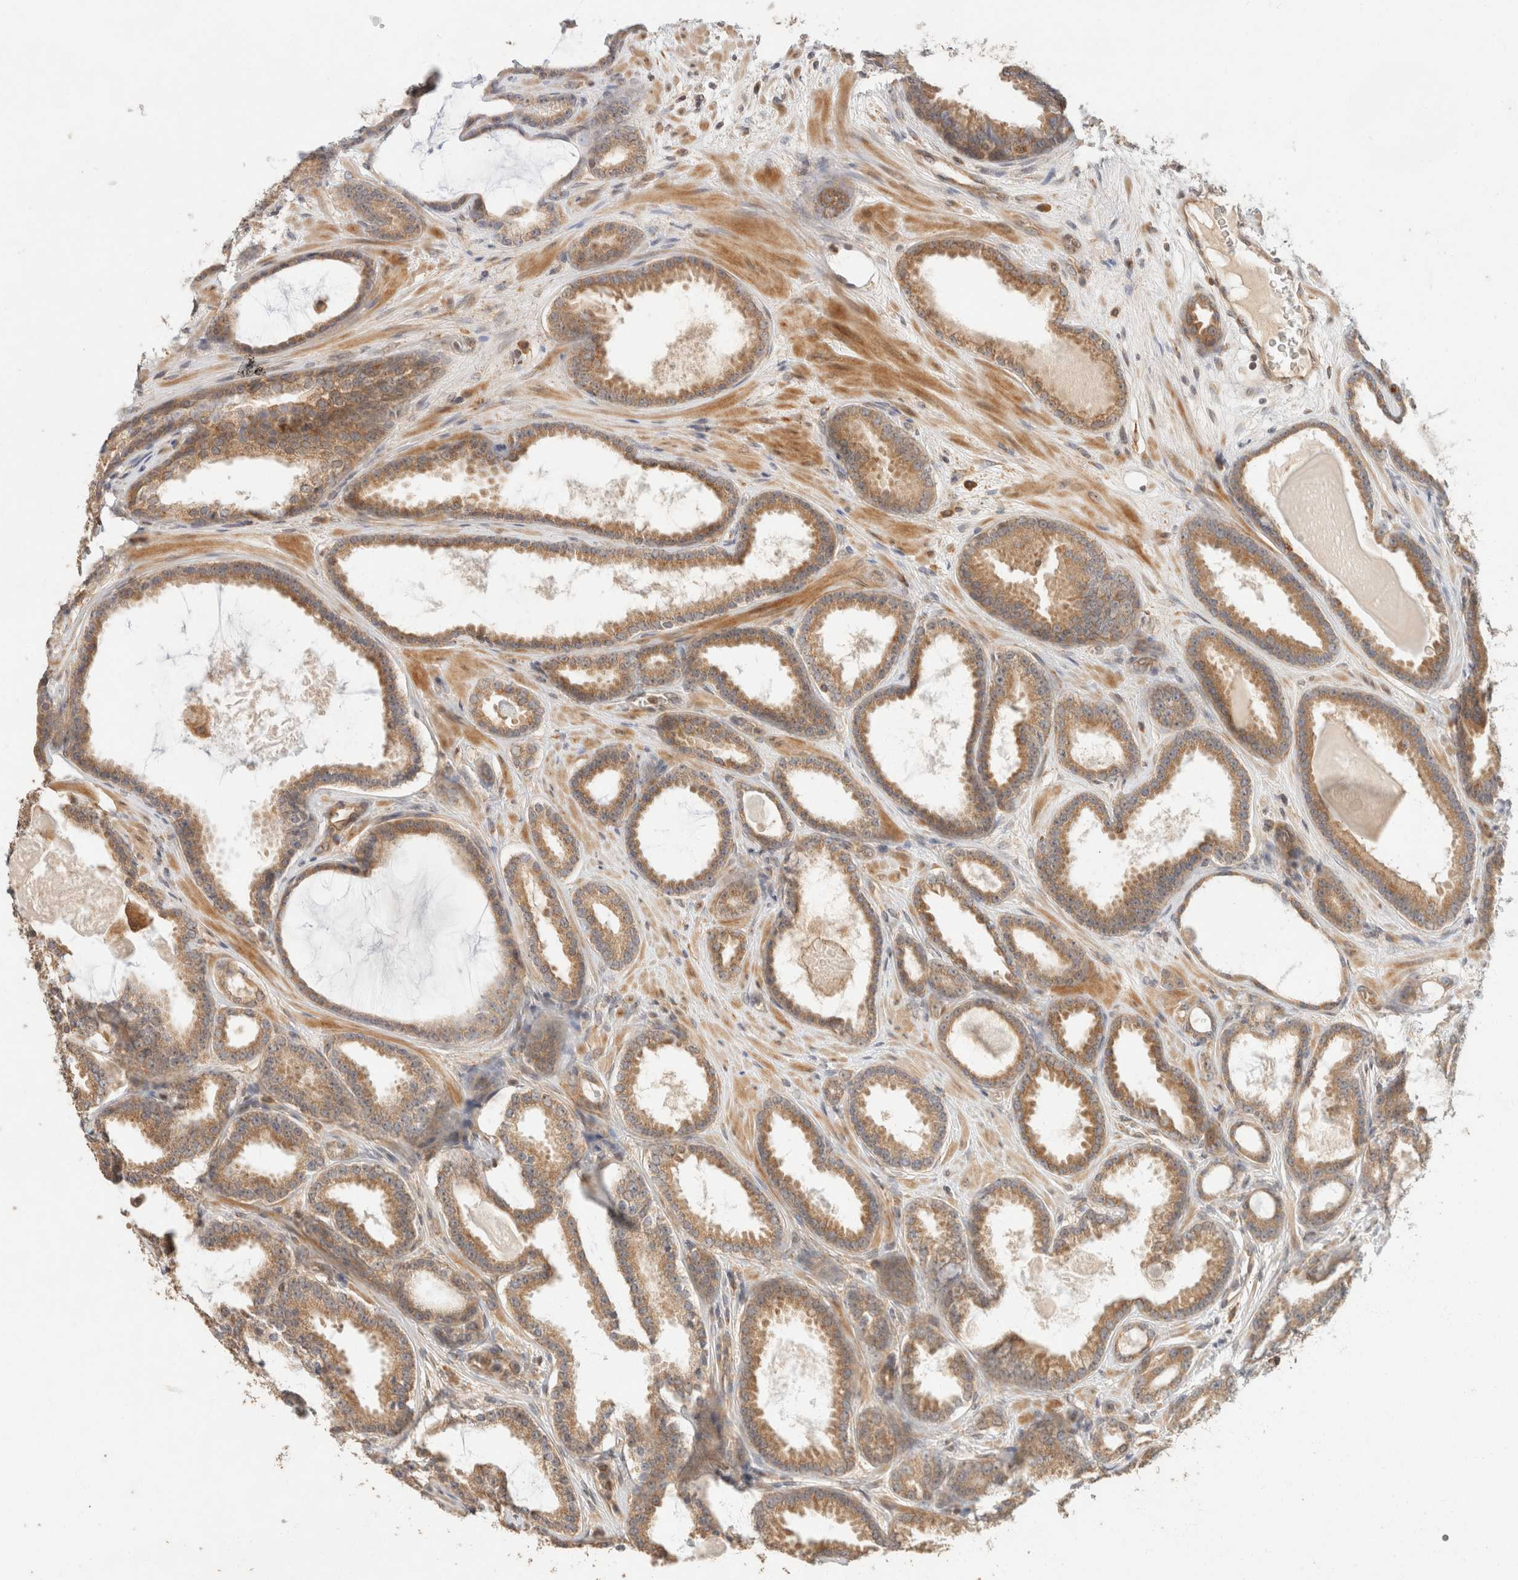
{"staining": {"intensity": "moderate", "quantity": ">75%", "location": "cytoplasmic/membranous"}, "tissue": "prostate cancer", "cell_type": "Tumor cells", "image_type": "cancer", "snomed": [{"axis": "morphology", "description": "Adenocarcinoma, High grade"}, {"axis": "topography", "description": "Prostate"}], "caption": "Protein analysis of prostate cancer tissue reveals moderate cytoplasmic/membranous staining in about >75% of tumor cells.", "gene": "TACC1", "patient": {"sex": "male", "age": 60}}